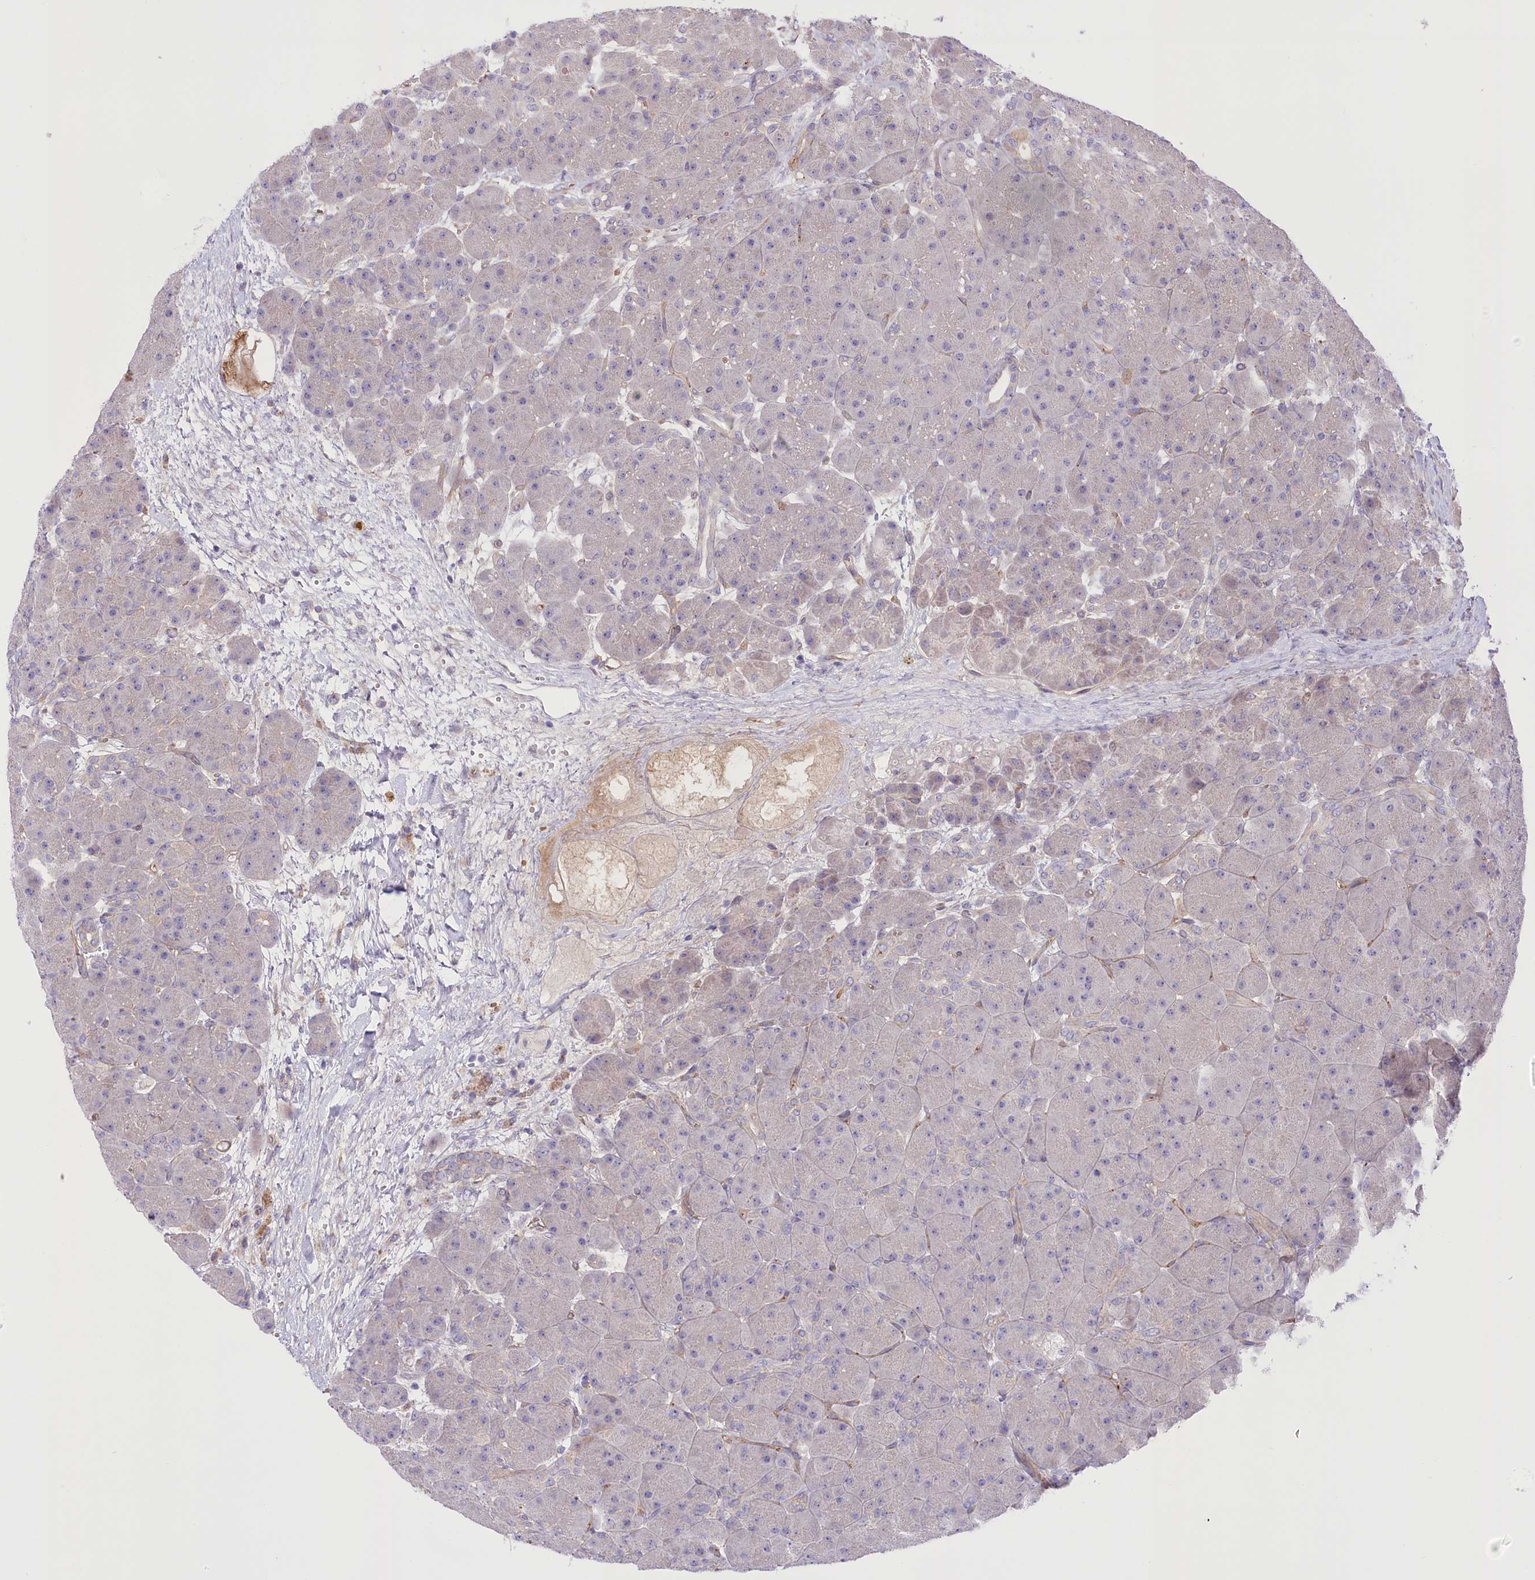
{"staining": {"intensity": "weak", "quantity": "<25%", "location": "cytoplasmic/membranous"}, "tissue": "pancreas", "cell_type": "Exocrine glandular cells", "image_type": "normal", "snomed": [{"axis": "morphology", "description": "Normal tissue, NOS"}, {"axis": "topography", "description": "Pancreas"}], "caption": "A high-resolution photomicrograph shows immunohistochemistry staining of unremarkable pancreas, which exhibits no significant positivity in exocrine glandular cells. Brightfield microscopy of immunohistochemistry stained with DAB (brown) and hematoxylin (blue), captured at high magnification.", "gene": "TRUB1", "patient": {"sex": "male", "age": 66}}